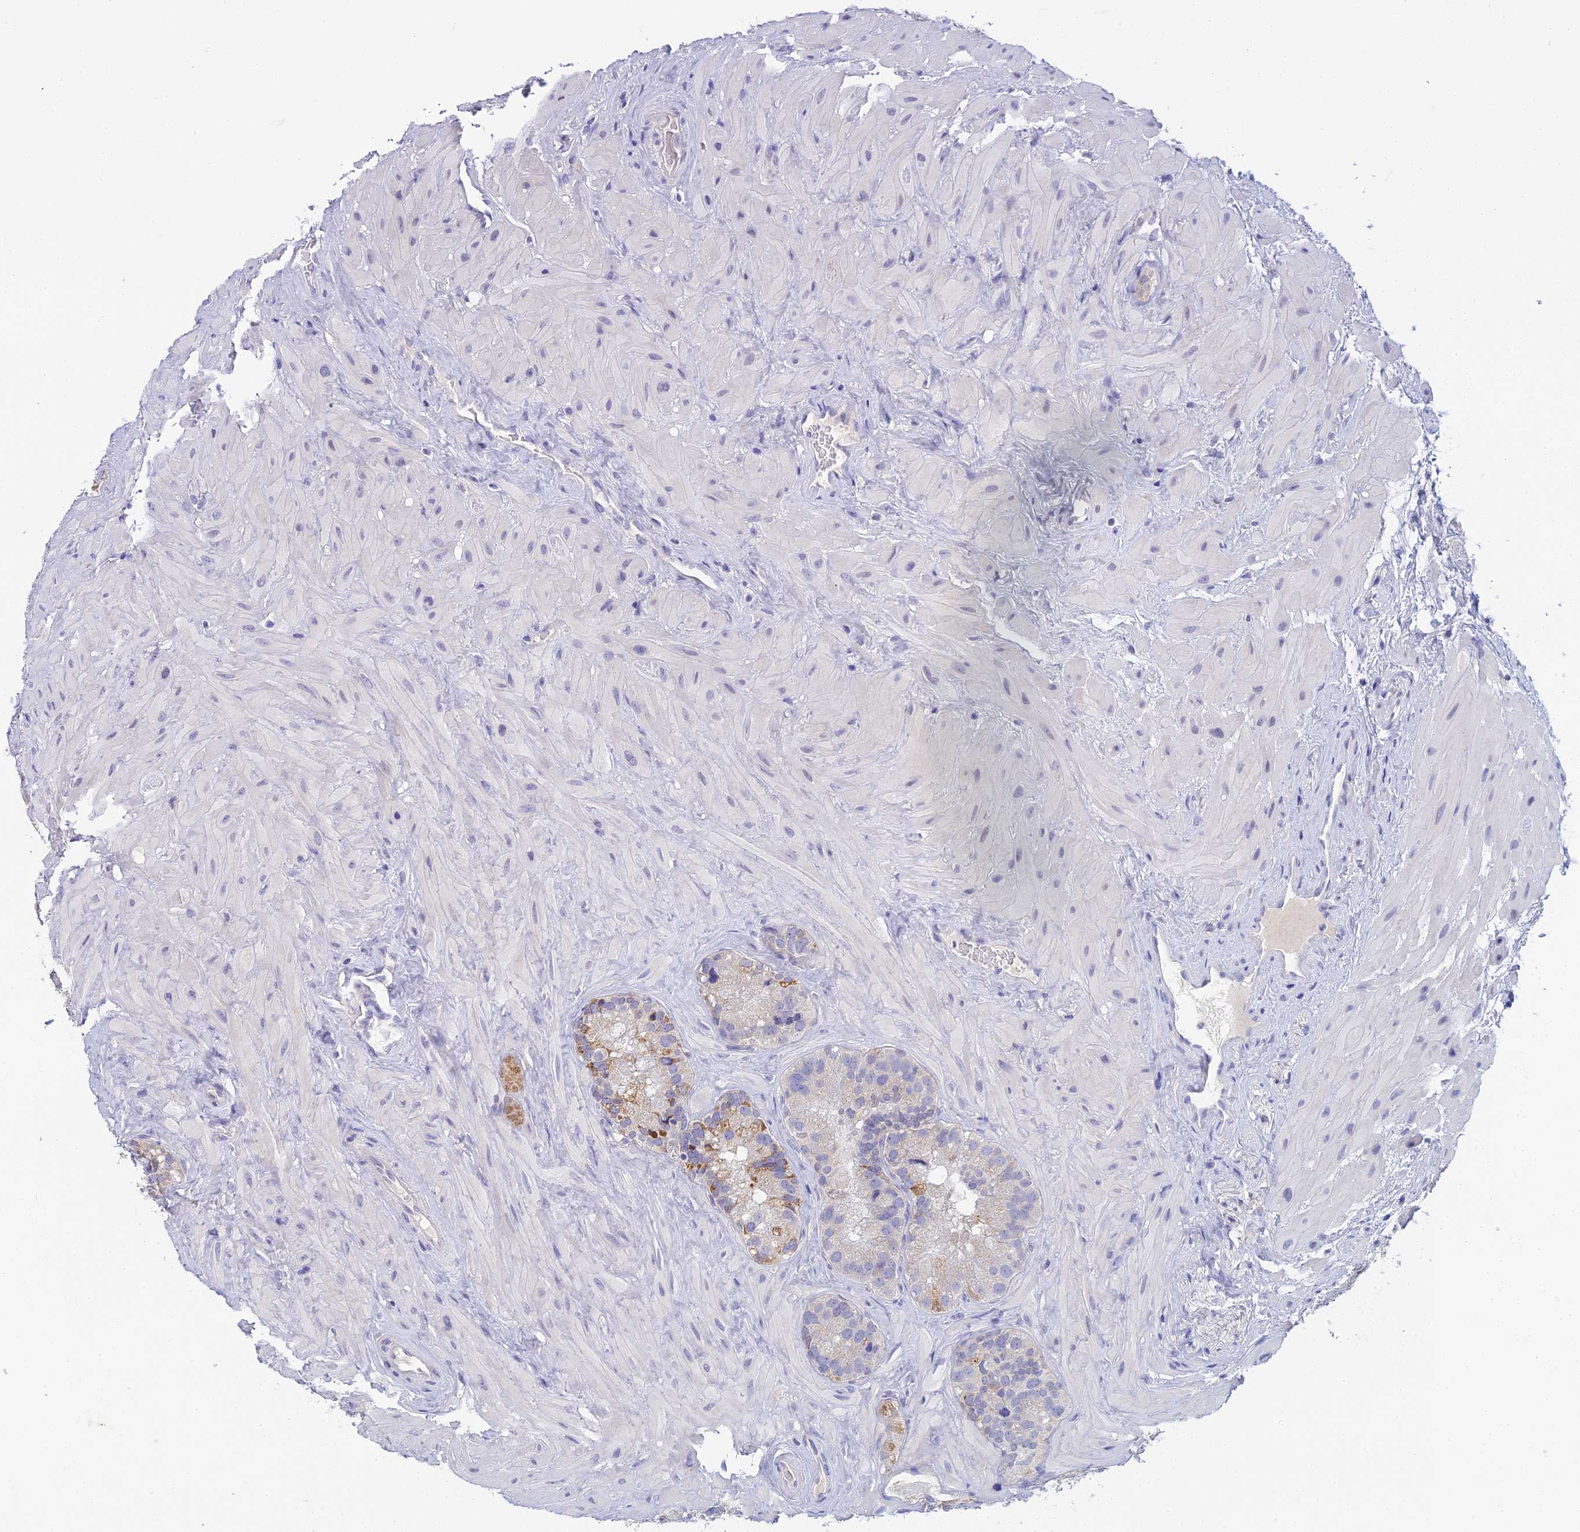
{"staining": {"intensity": "negative", "quantity": "none", "location": "none"}, "tissue": "seminal vesicle", "cell_type": "Glandular cells", "image_type": "normal", "snomed": [{"axis": "morphology", "description": "Normal tissue, NOS"}, {"axis": "topography", "description": "Prostate"}, {"axis": "topography", "description": "Seminal veicle"}], "caption": "Glandular cells are negative for protein expression in benign human seminal vesicle. Brightfield microscopy of immunohistochemistry stained with DAB (3,3'-diaminobenzidine) (brown) and hematoxylin (blue), captured at high magnification.", "gene": "SLC25A41", "patient": {"sex": "male", "age": 68}}